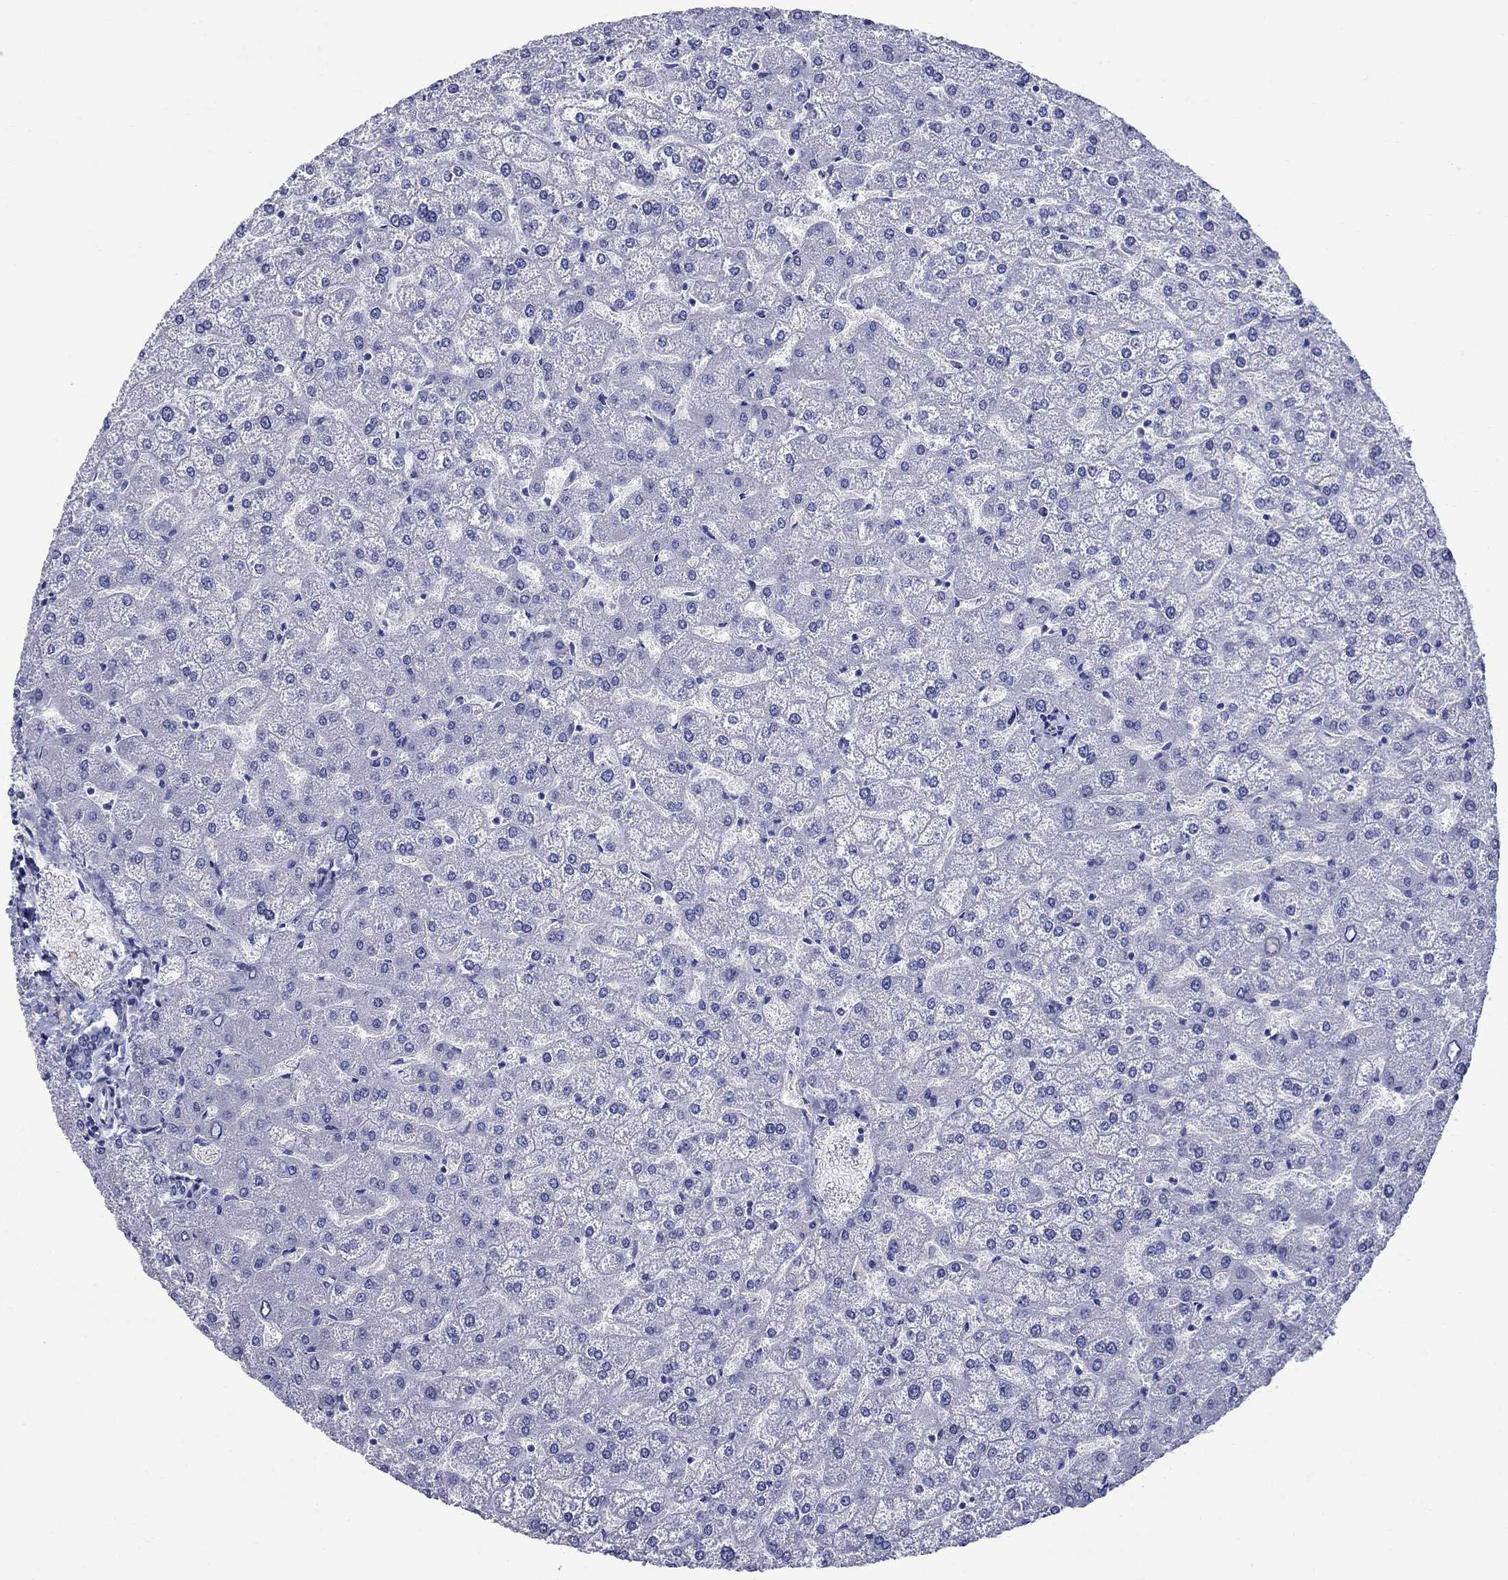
{"staining": {"intensity": "negative", "quantity": "none", "location": "none"}, "tissue": "liver", "cell_type": "Cholangiocytes", "image_type": "normal", "snomed": [{"axis": "morphology", "description": "Normal tissue, NOS"}, {"axis": "topography", "description": "Liver"}], "caption": "Immunohistochemistry (IHC) image of unremarkable liver: human liver stained with DAB (3,3'-diaminobenzidine) exhibits no significant protein staining in cholangiocytes.", "gene": "SMCP", "patient": {"sex": "female", "age": 32}}